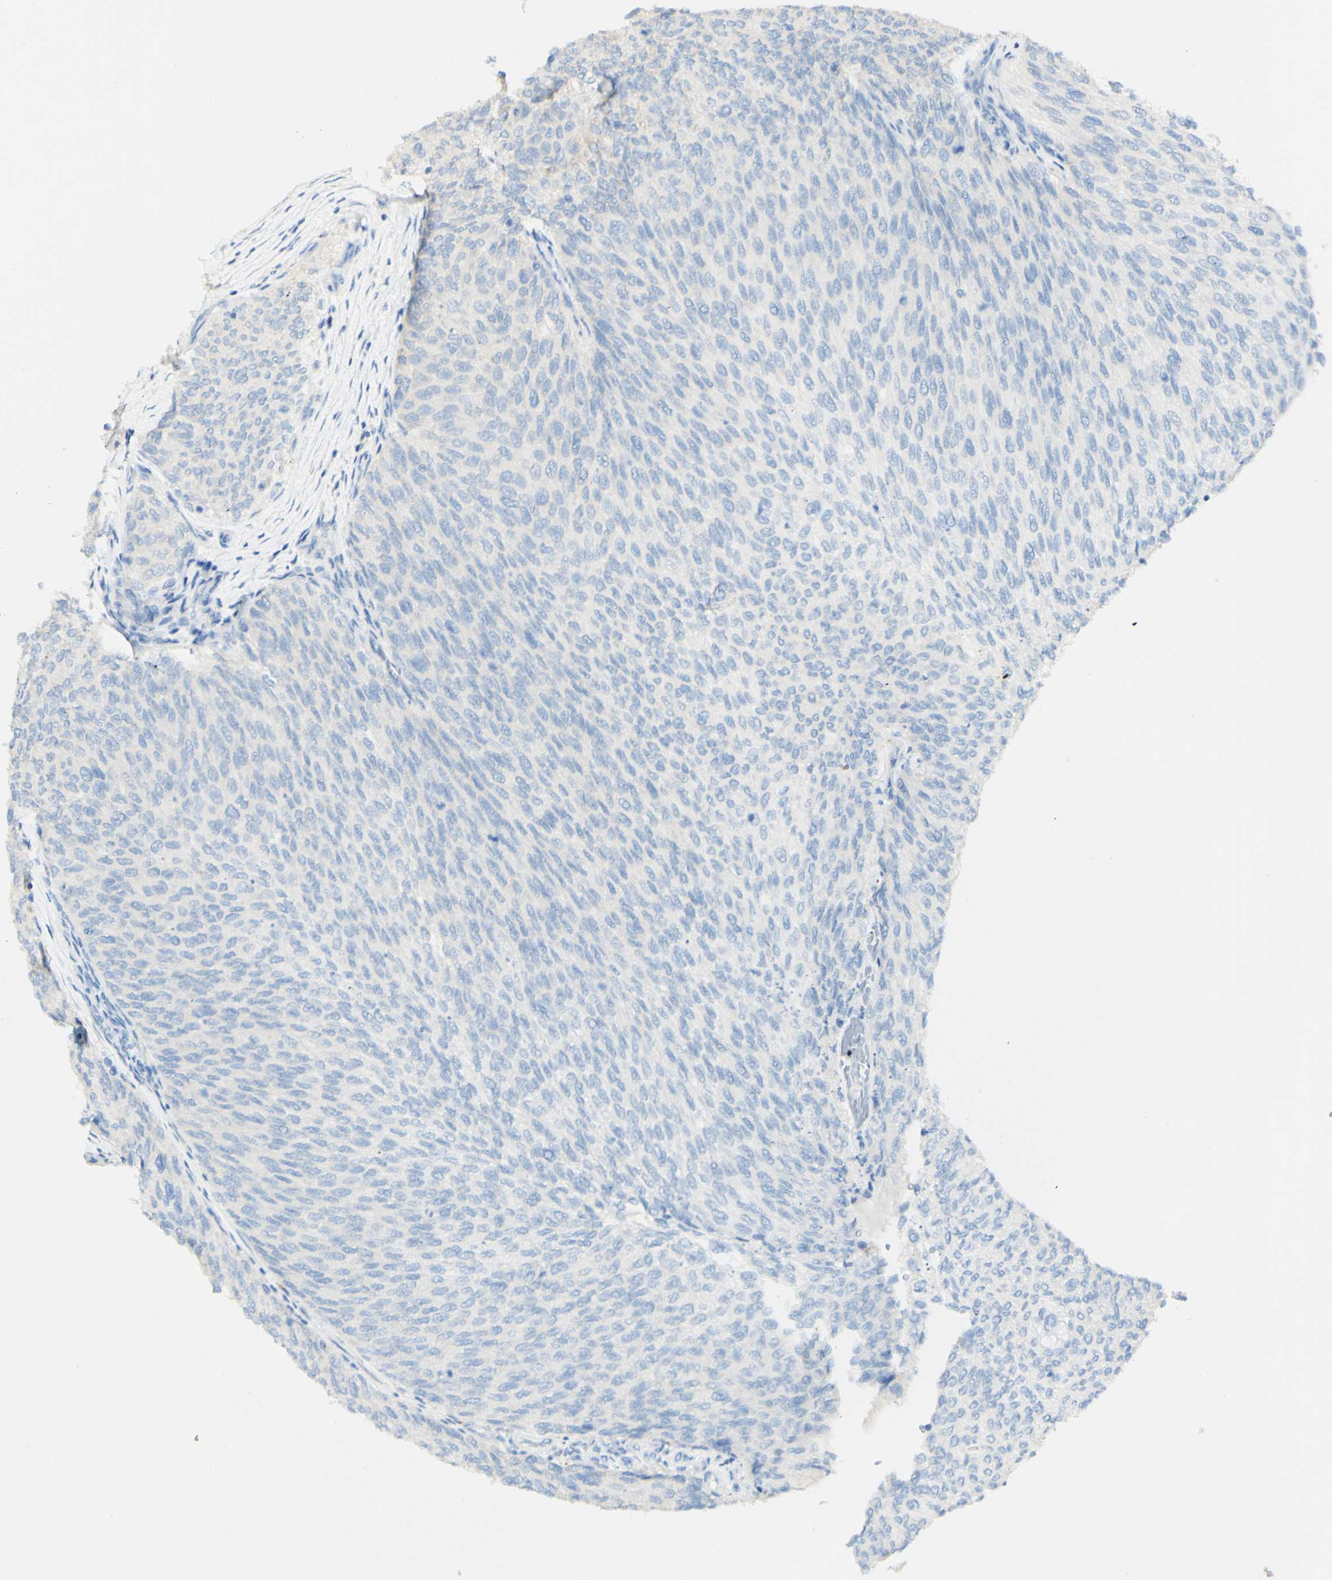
{"staining": {"intensity": "negative", "quantity": "none", "location": "none"}, "tissue": "urothelial cancer", "cell_type": "Tumor cells", "image_type": "cancer", "snomed": [{"axis": "morphology", "description": "Urothelial carcinoma, Low grade"}, {"axis": "topography", "description": "Urinary bladder"}], "caption": "Low-grade urothelial carcinoma stained for a protein using immunohistochemistry demonstrates no positivity tumor cells.", "gene": "FGF4", "patient": {"sex": "female", "age": 79}}